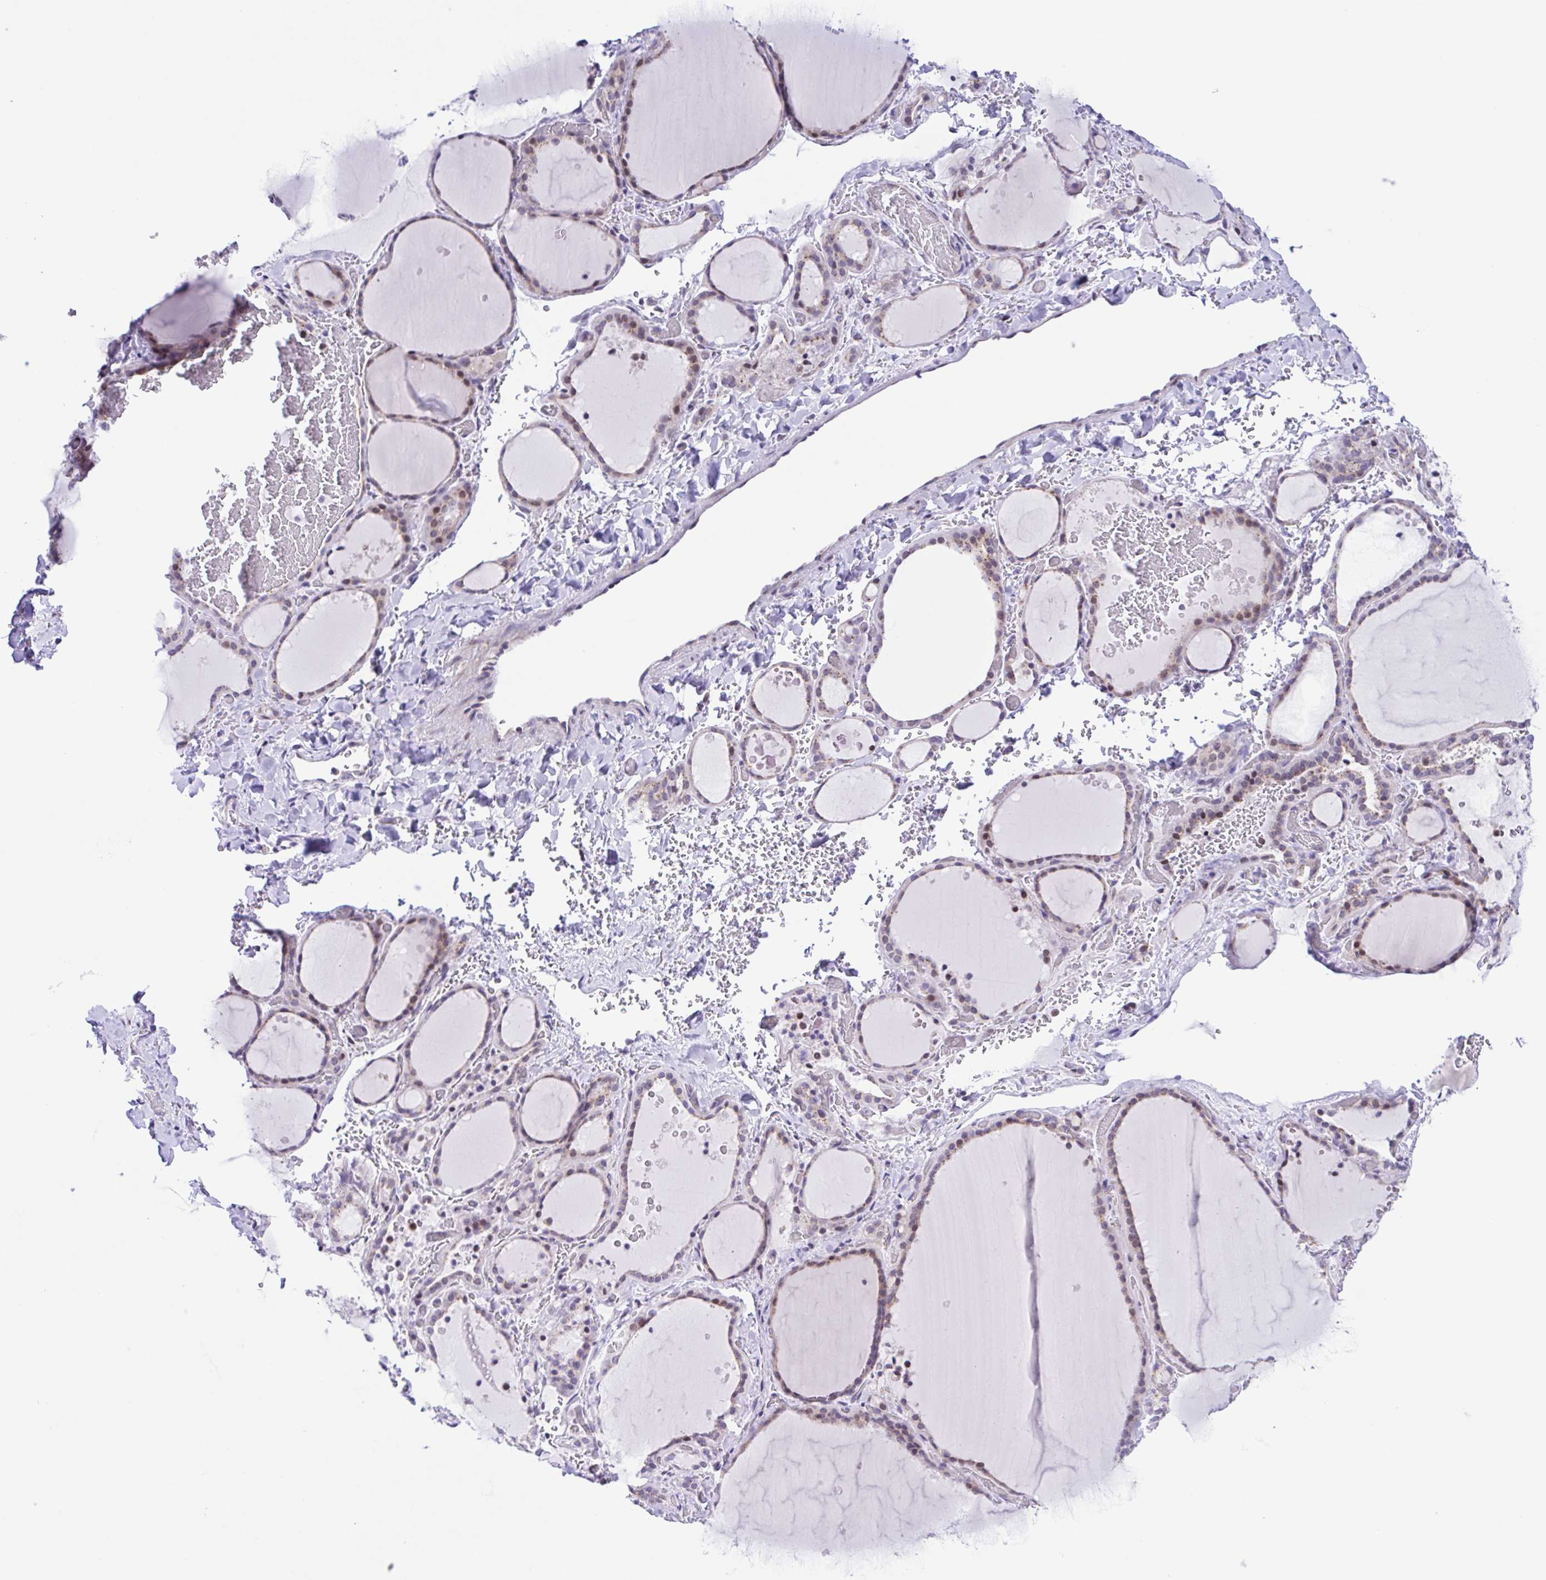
{"staining": {"intensity": "weak", "quantity": "25%-75%", "location": "nuclear"}, "tissue": "thyroid gland", "cell_type": "Glandular cells", "image_type": "normal", "snomed": [{"axis": "morphology", "description": "Normal tissue, NOS"}, {"axis": "topography", "description": "Thyroid gland"}], "caption": "Glandular cells demonstrate low levels of weak nuclear positivity in about 25%-75% of cells in normal human thyroid gland. The staining was performed using DAB to visualize the protein expression in brown, while the nuclei were stained in blue with hematoxylin (Magnification: 20x).", "gene": "ENSG00000286022", "patient": {"sex": "female", "age": 36}}